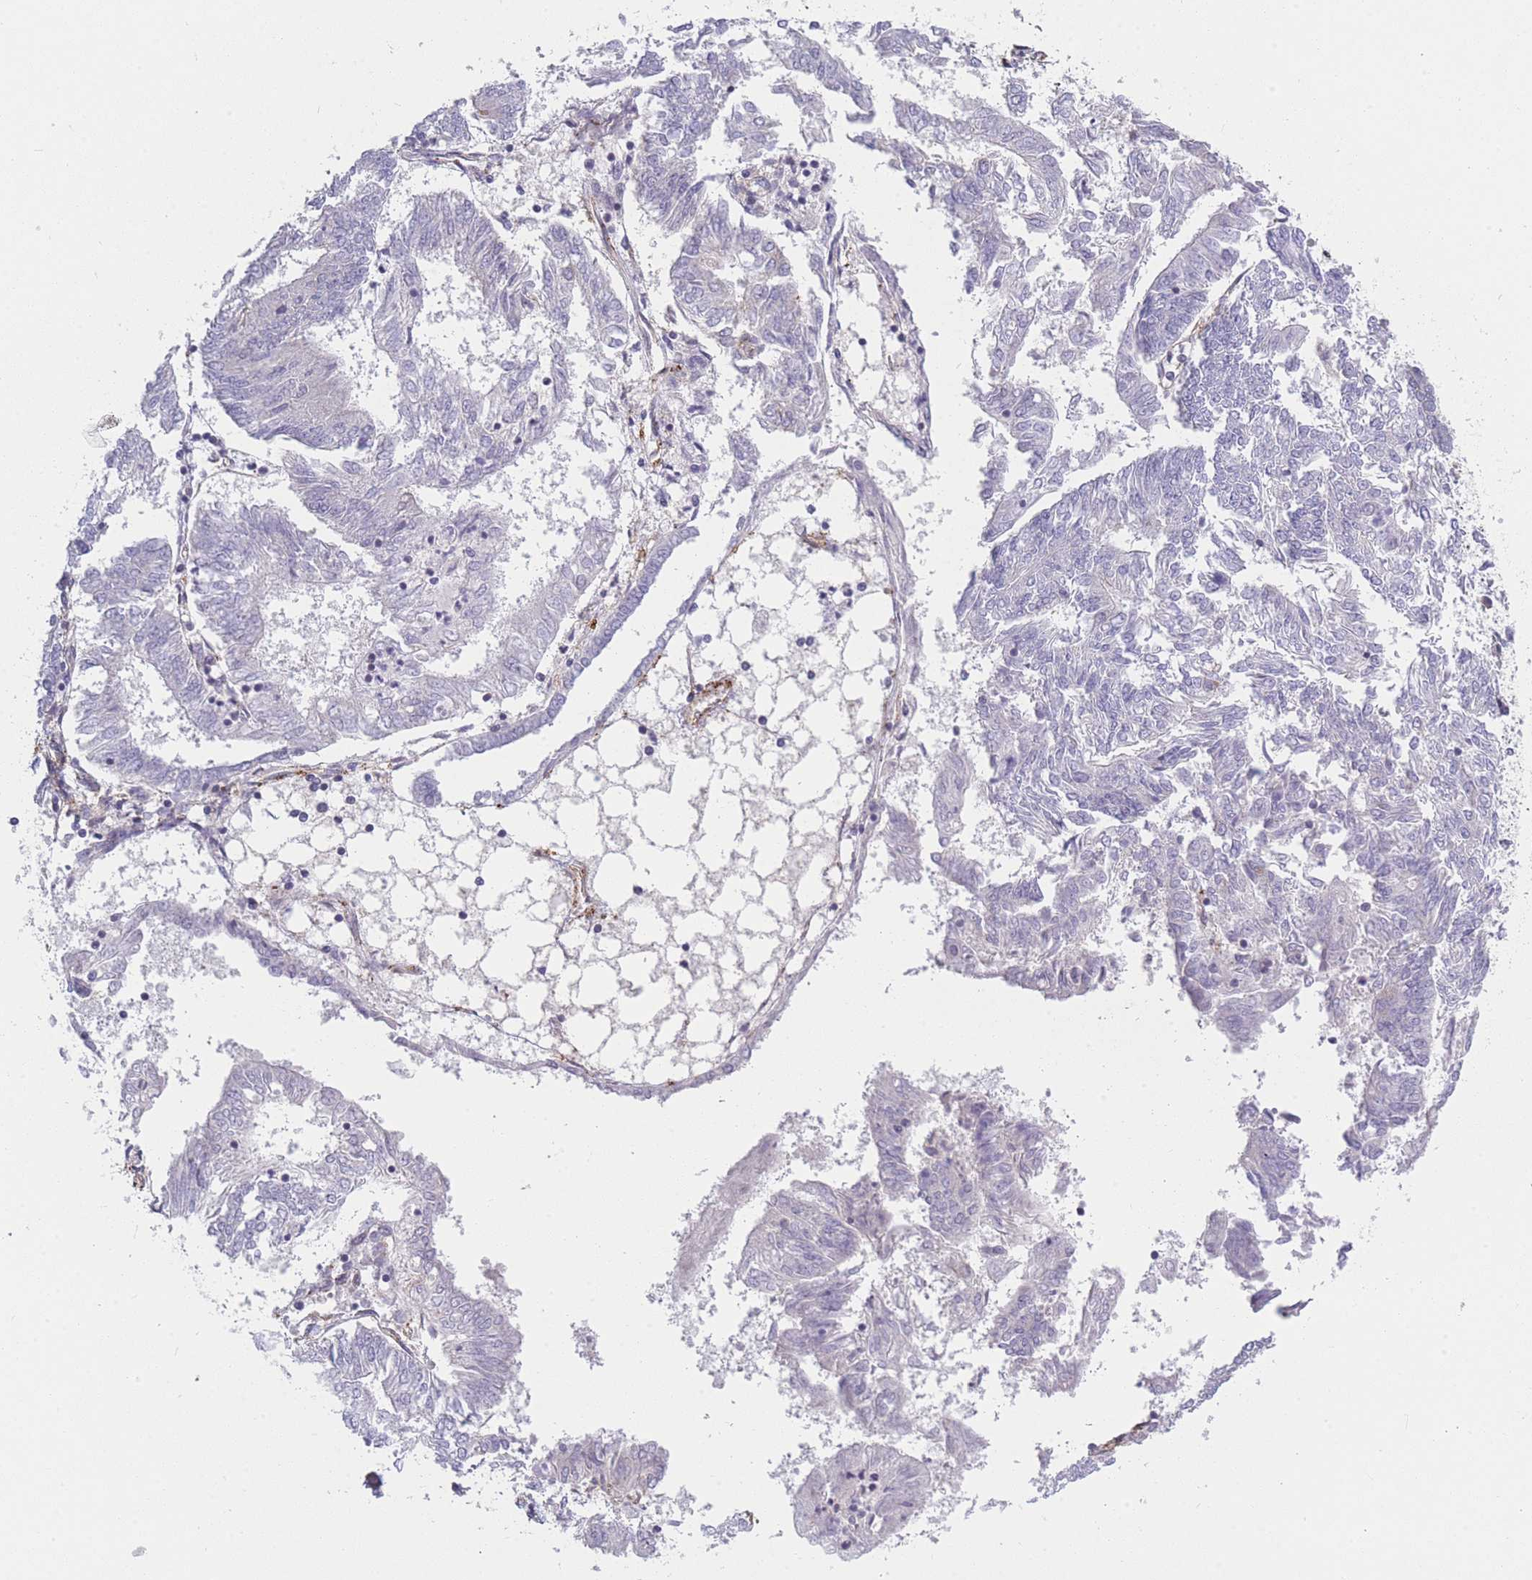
{"staining": {"intensity": "negative", "quantity": "none", "location": "none"}, "tissue": "endometrial cancer", "cell_type": "Tumor cells", "image_type": "cancer", "snomed": [{"axis": "morphology", "description": "Adenocarcinoma, NOS"}, {"axis": "topography", "description": "Endometrium"}], "caption": "This is a micrograph of immunohistochemistry staining of endometrial cancer (adenocarcinoma), which shows no staining in tumor cells.", "gene": "SLC7A6", "patient": {"sex": "female", "age": 58}}